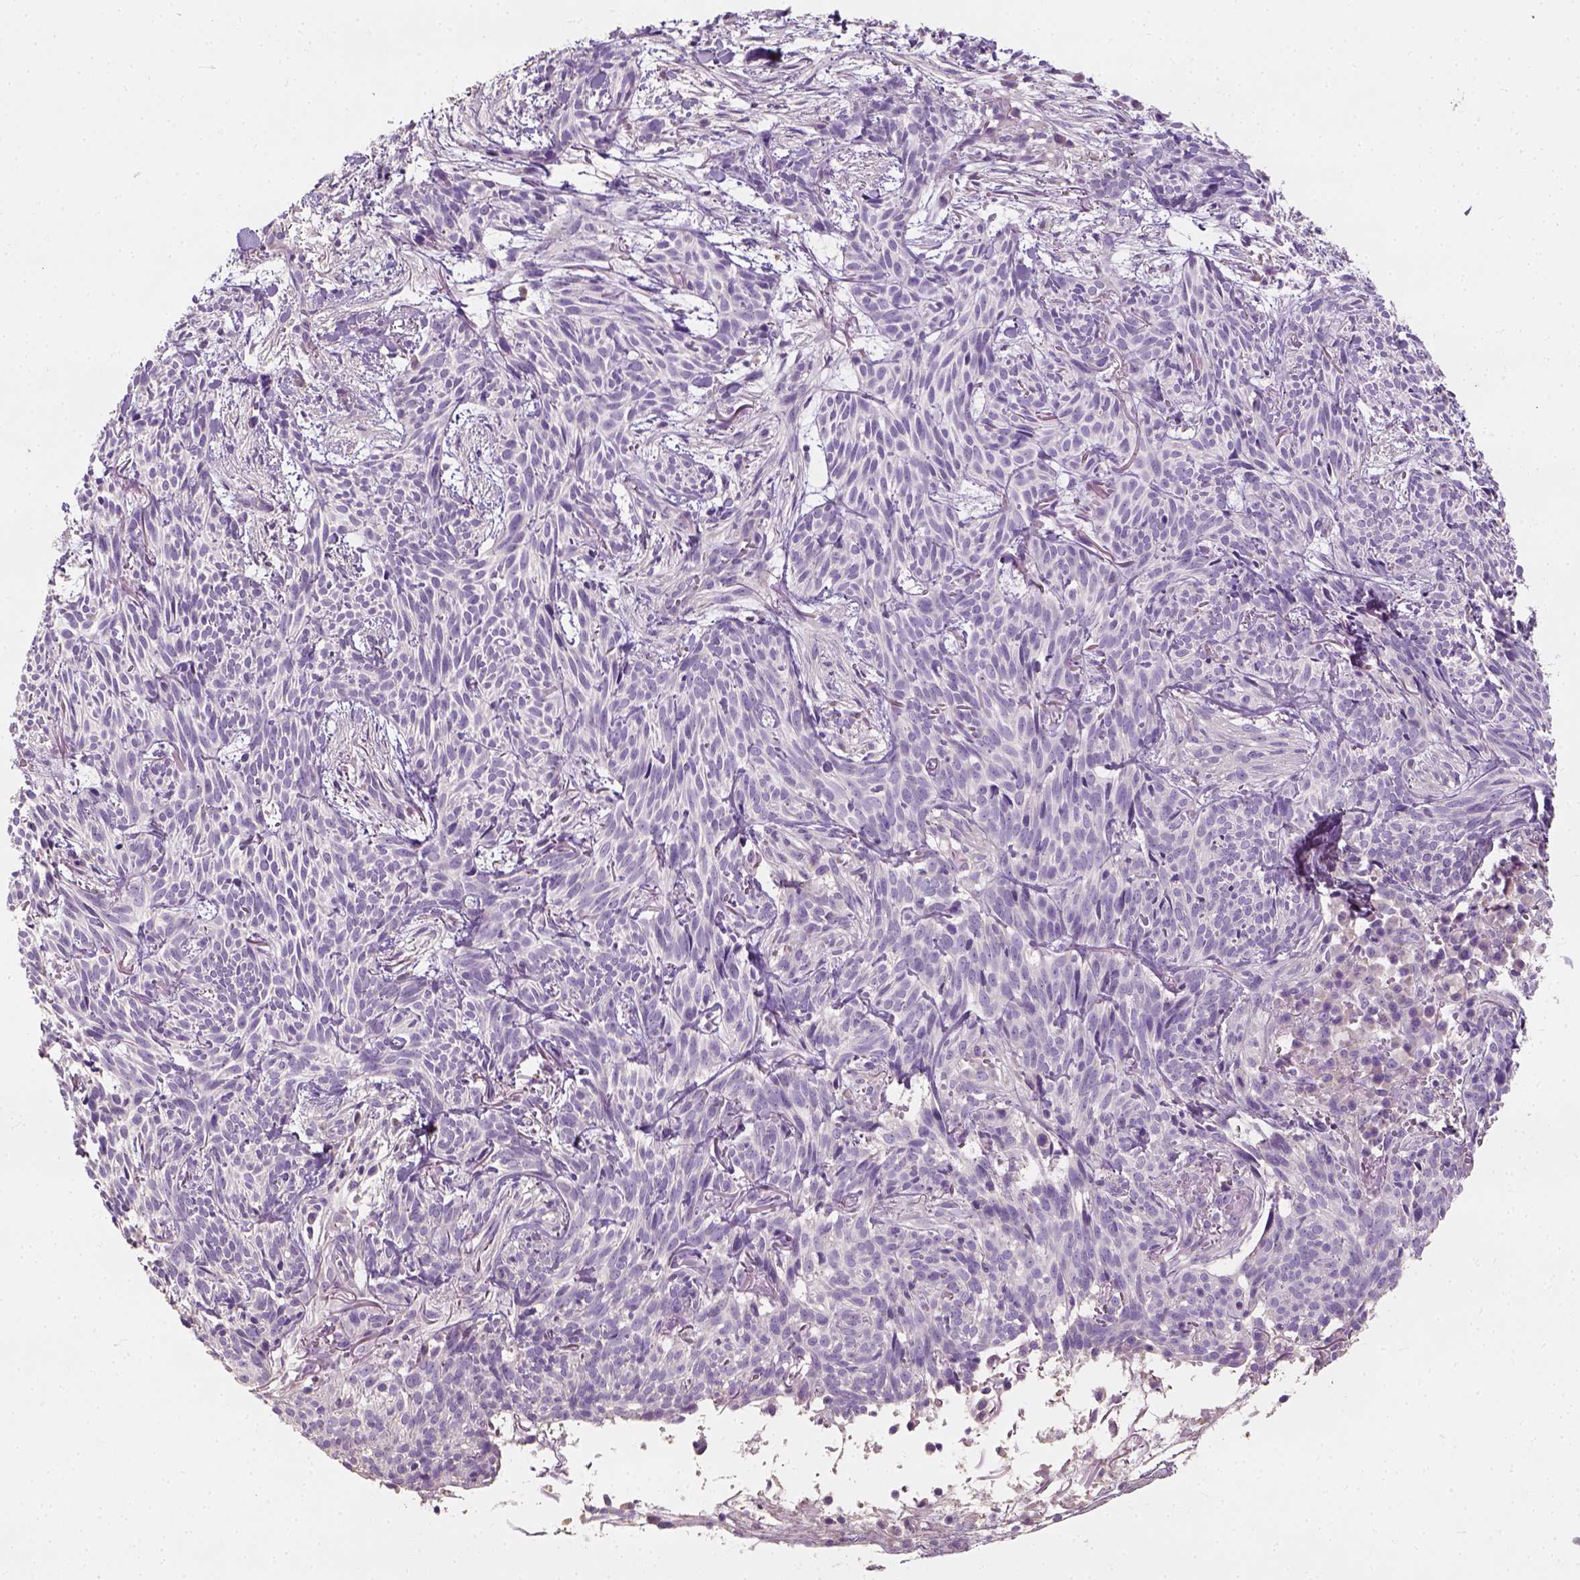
{"staining": {"intensity": "negative", "quantity": "none", "location": "none"}, "tissue": "skin cancer", "cell_type": "Tumor cells", "image_type": "cancer", "snomed": [{"axis": "morphology", "description": "Basal cell carcinoma"}, {"axis": "topography", "description": "Skin"}], "caption": "Protein analysis of skin cancer demonstrates no significant positivity in tumor cells.", "gene": "DHCR24", "patient": {"sex": "male", "age": 71}}